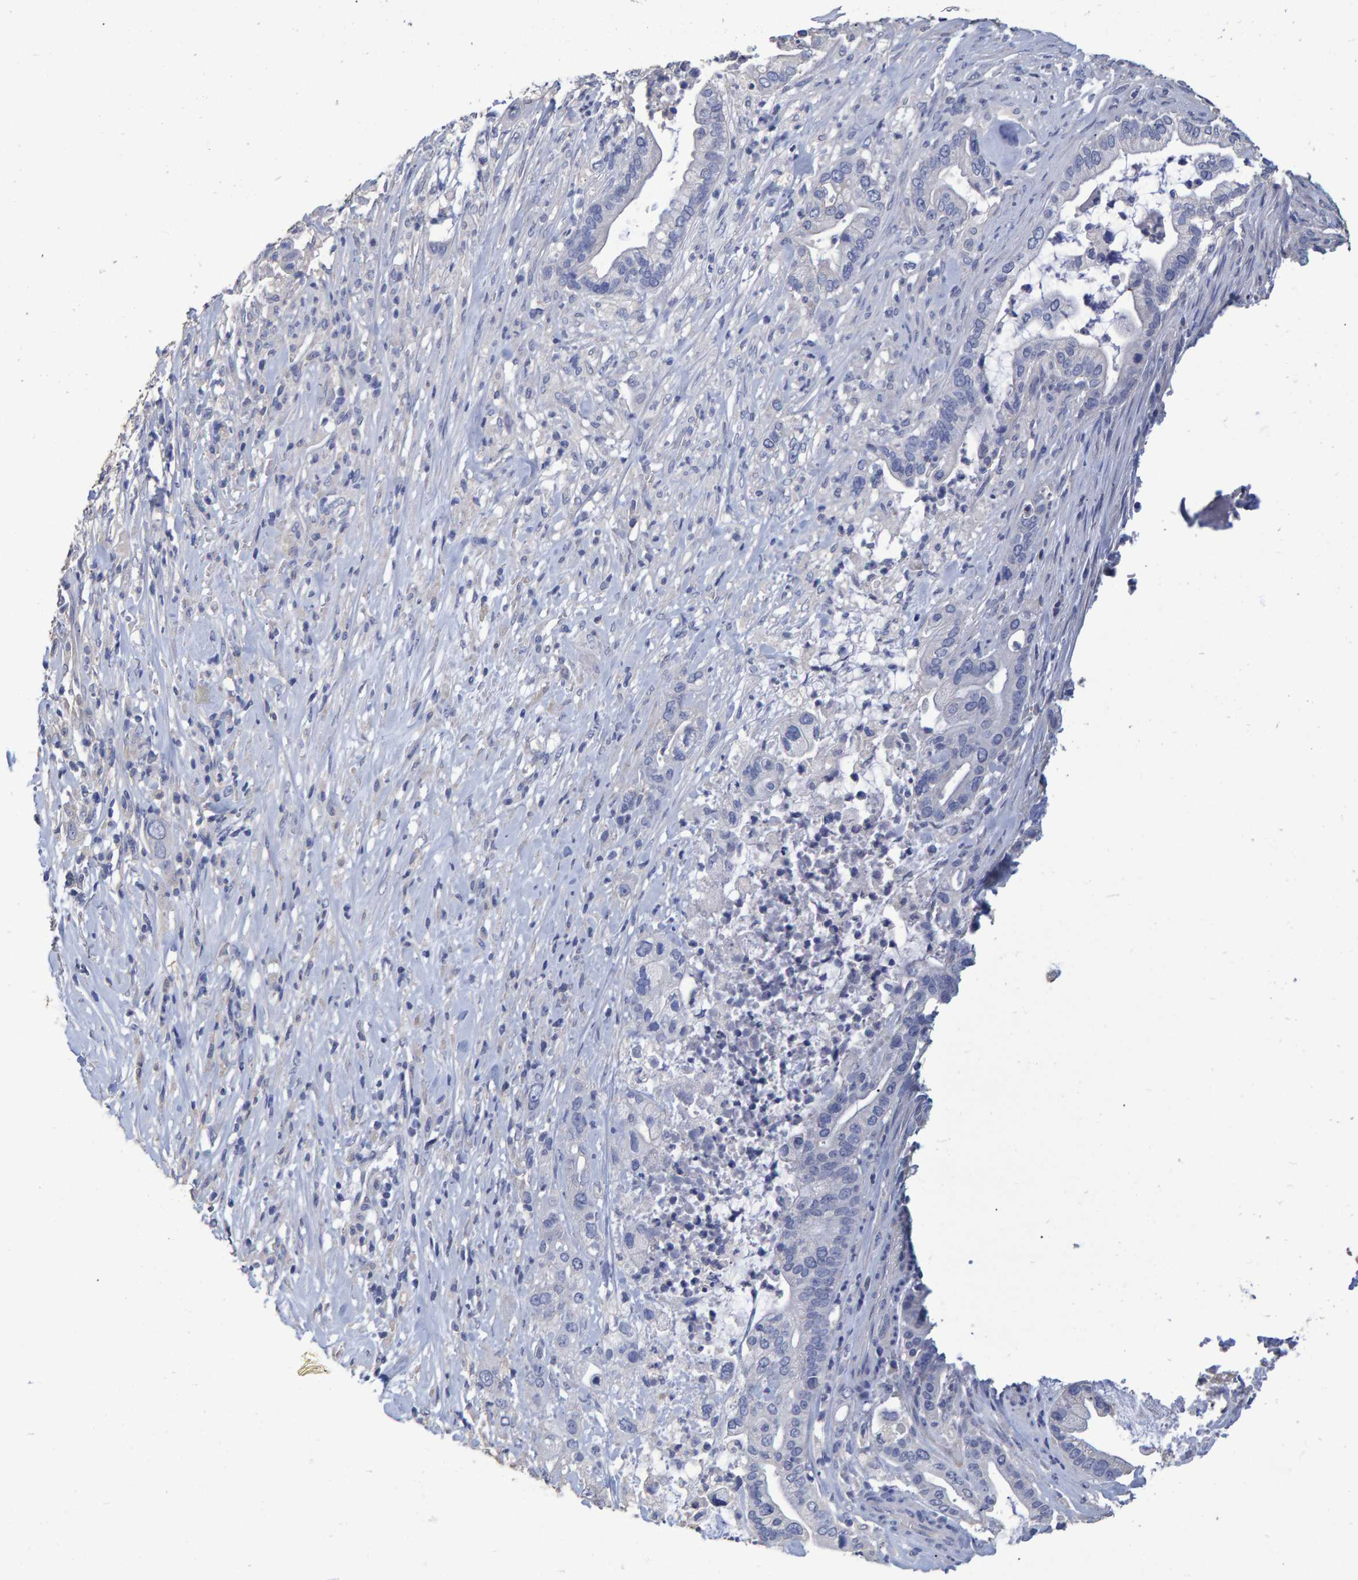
{"staining": {"intensity": "negative", "quantity": "none", "location": "none"}, "tissue": "pancreatic cancer", "cell_type": "Tumor cells", "image_type": "cancer", "snomed": [{"axis": "morphology", "description": "Adenocarcinoma, NOS"}, {"axis": "topography", "description": "Pancreas"}], "caption": "Tumor cells are negative for brown protein staining in pancreatic adenocarcinoma.", "gene": "HEMGN", "patient": {"sex": "male", "age": 69}}